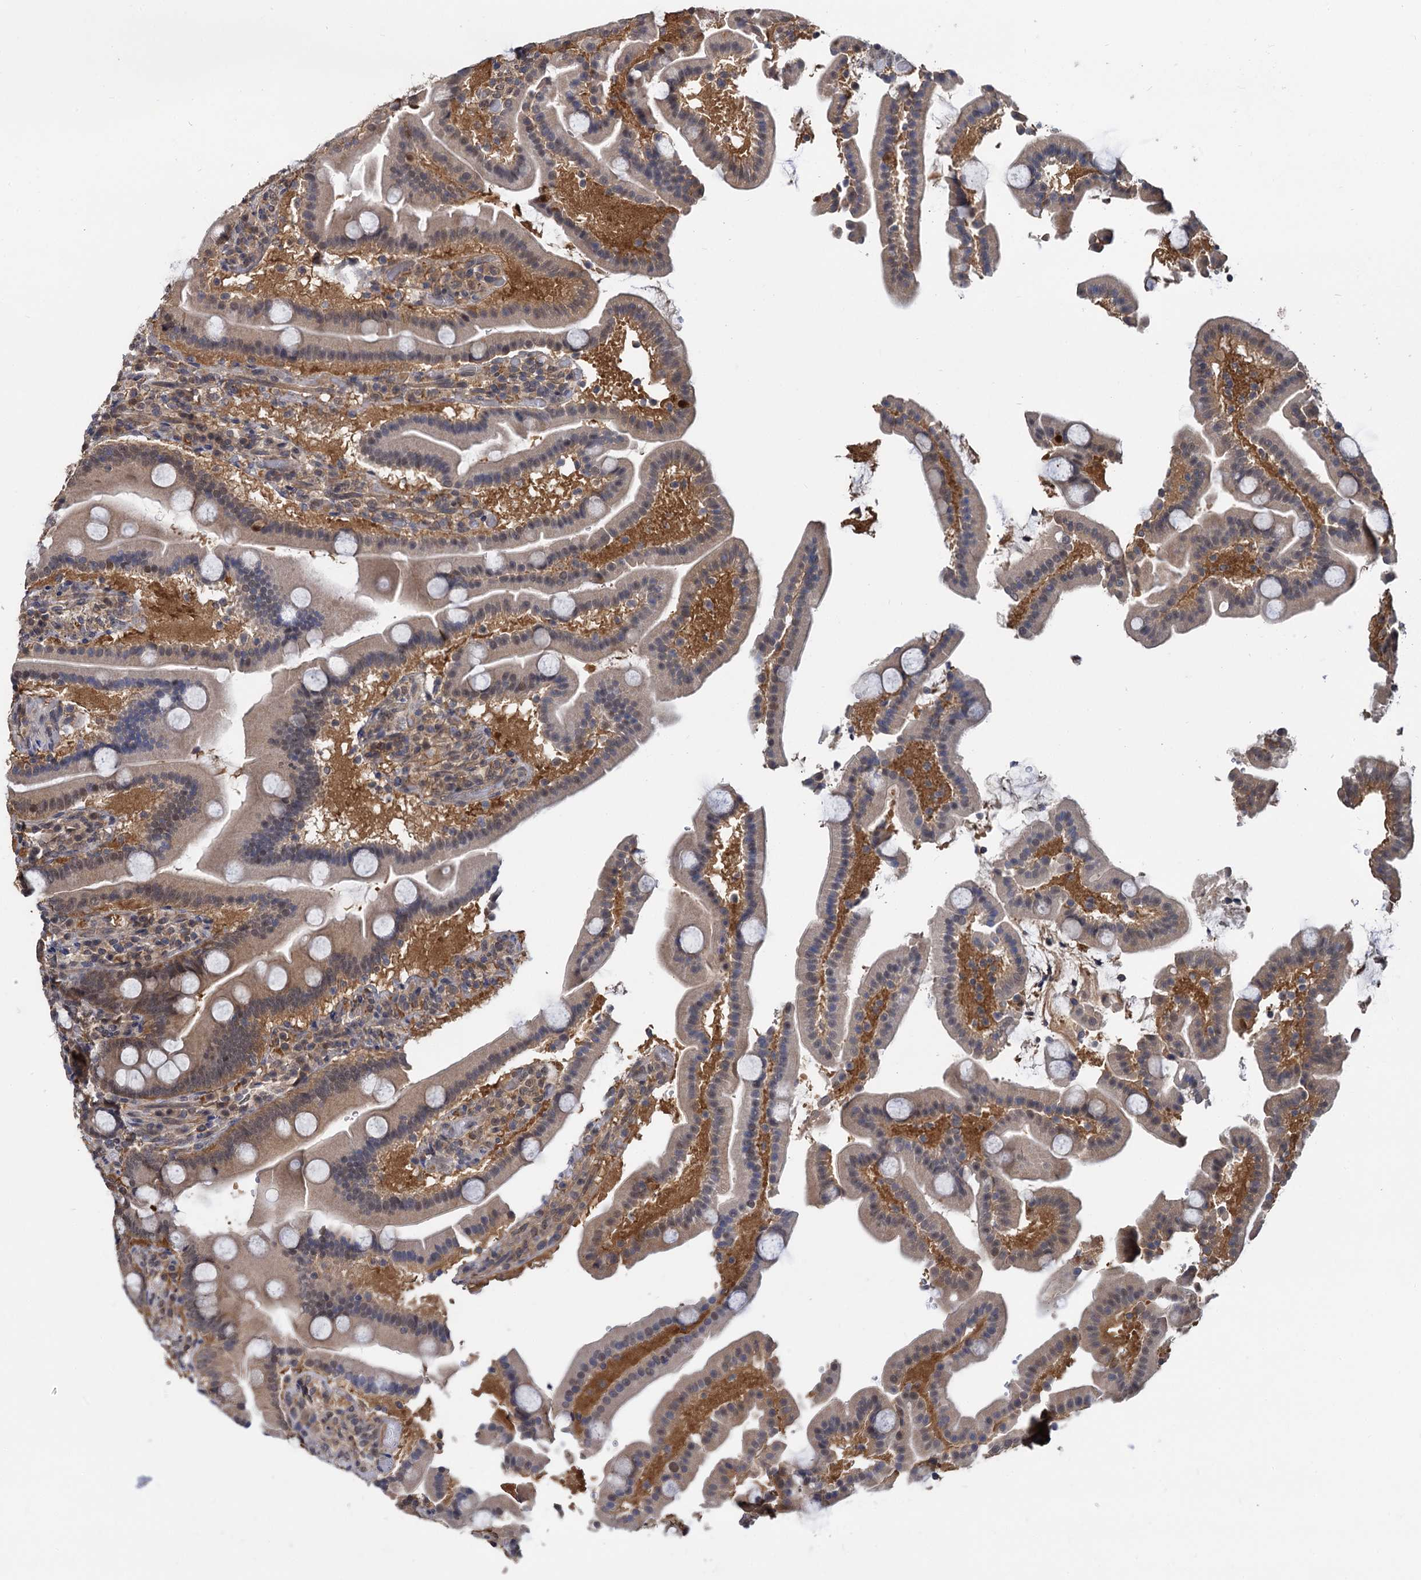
{"staining": {"intensity": "strong", "quantity": "<25%", "location": "cytoplasmic/membranous"}, "tissue": "duodenum", "cell_type": "Glandular cells", "image_type": "normal", "snomed": [{"axis": "morphology", "description": "Normal tissue, NOS"}, {"axis": "topography", "description": "Duodenum"}], "caption": "Brown immunohistochemical staining in unremarkable human duodenum demonstrates strong cytoplasmic/membranous staining in approximately <25% of glandular cells.", "gene": "PSMD4", "patient": {"sex": "male", "age": 55}}